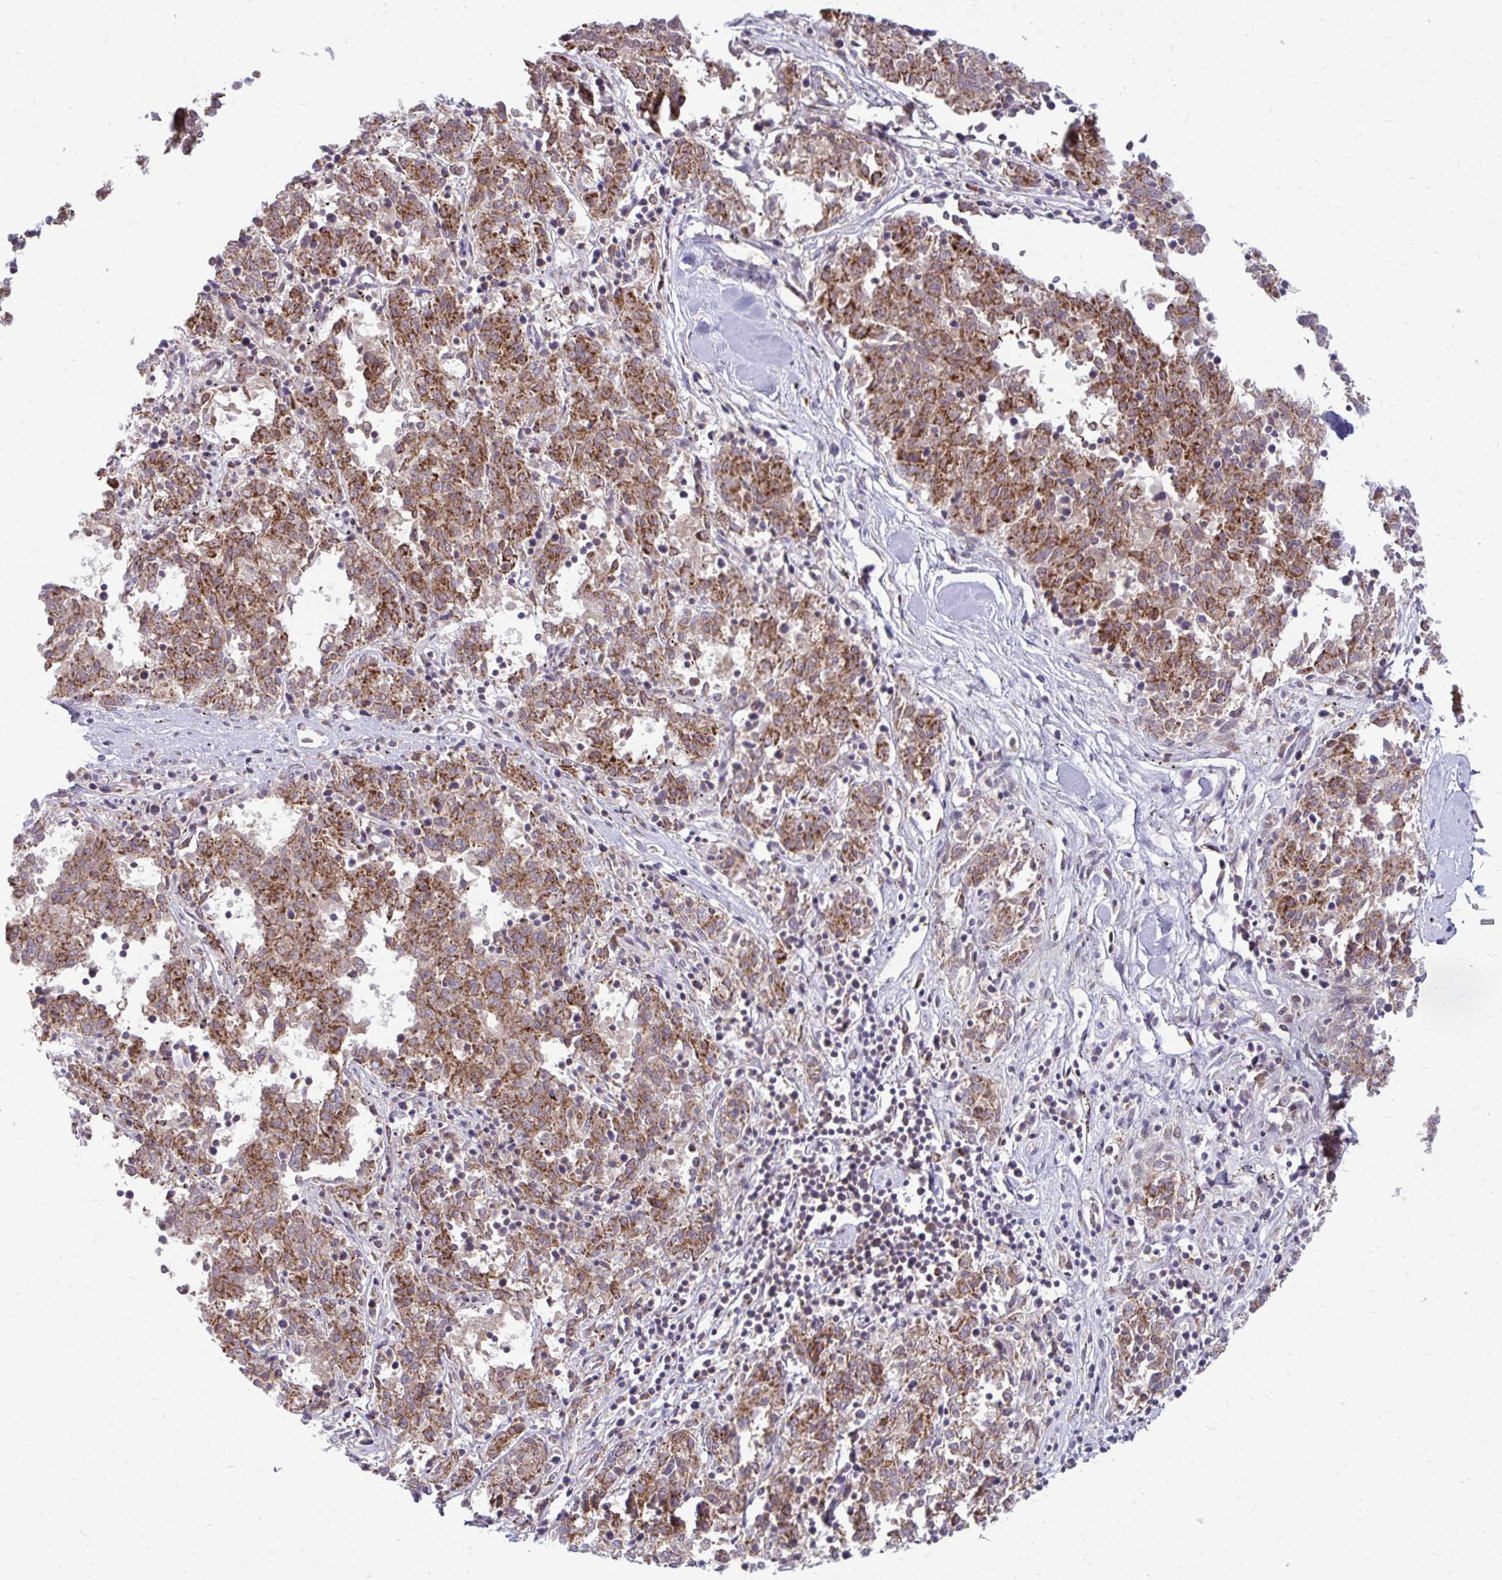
{"staining": {"intensity": "moderate", "quantity": ">75%", "location": "cytoplasmic/membranous"}, "tissue": "melanoma", "cell_type": "Tumor cells", "image_type": "cancer", "snomed": [{"axis": "morphology", "description": "Malignant melanoma, NOS"}, {"axis": "topography", "description": "Skin"}], "caption": "The immunohistochemical stain highlights moderate cytoplasmic/membranous positivity in tumor cells of melanoma tissue.", "gene": "ASAP1", "patient": {"sex": "female", "age": 72}}